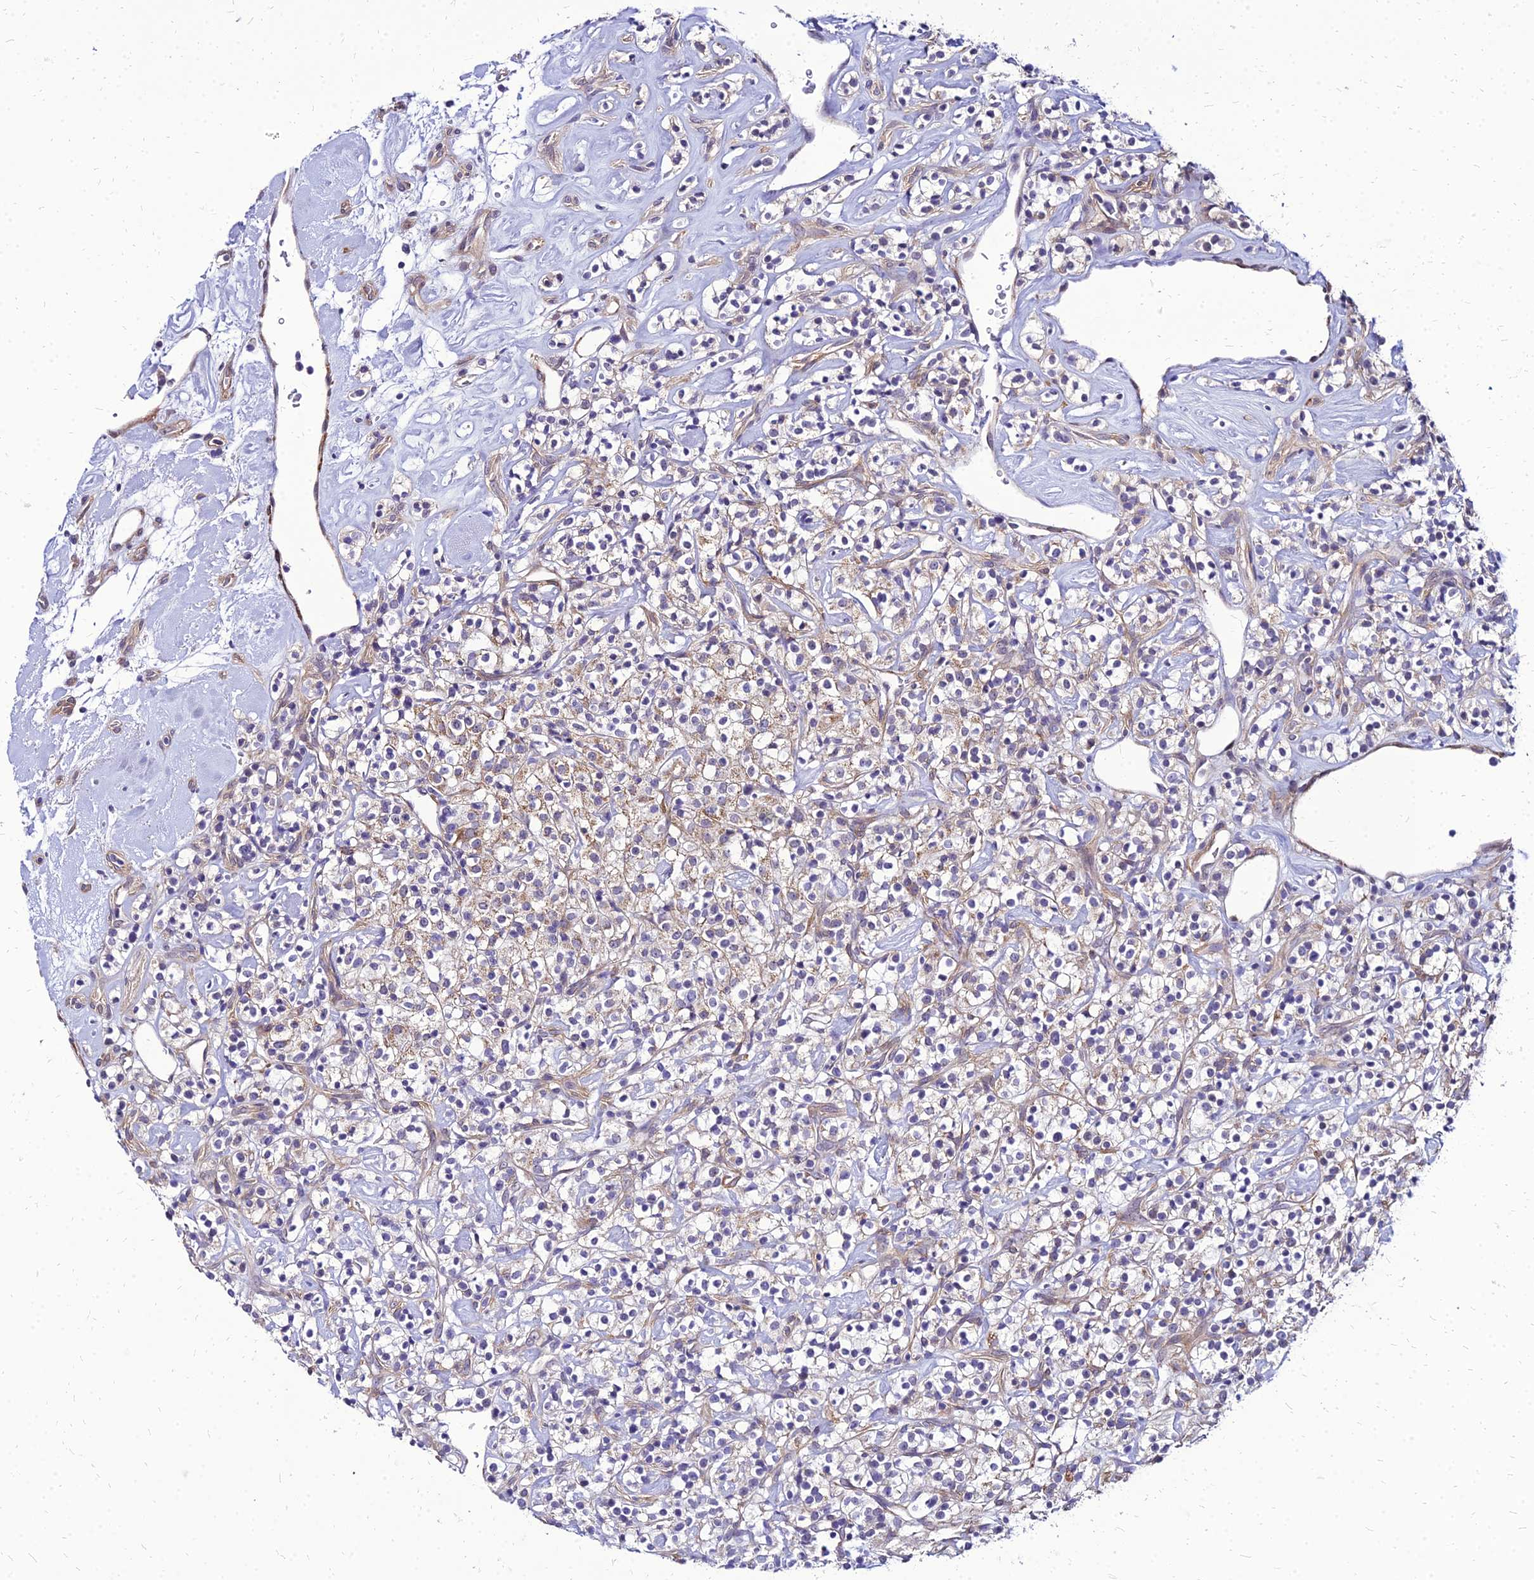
{"staining": {"intensity": "weak", "quantity": "25%-75%", "location": "cytoplasmic/membranous"}, "tissue": "renal cancer", "cell_type": "Tumor cells", "image_type": "cancer", "snomed": [{"axis": "morphology", "description": "Adenocarcinoma, NOS"}, {"axis": "topography", "description": "Kidney"}], "caption": "Tumor cells demonstrate weak cytoplasmic/membranous positivity in approximately 25%-75% of cells in renal adenocarcinoma. Immunohistochemistry stains the protein of interest in brown and the nuclei are stained blue.", "gene": "YEATS2", "patient": {"sex": "male", "age": 77}}